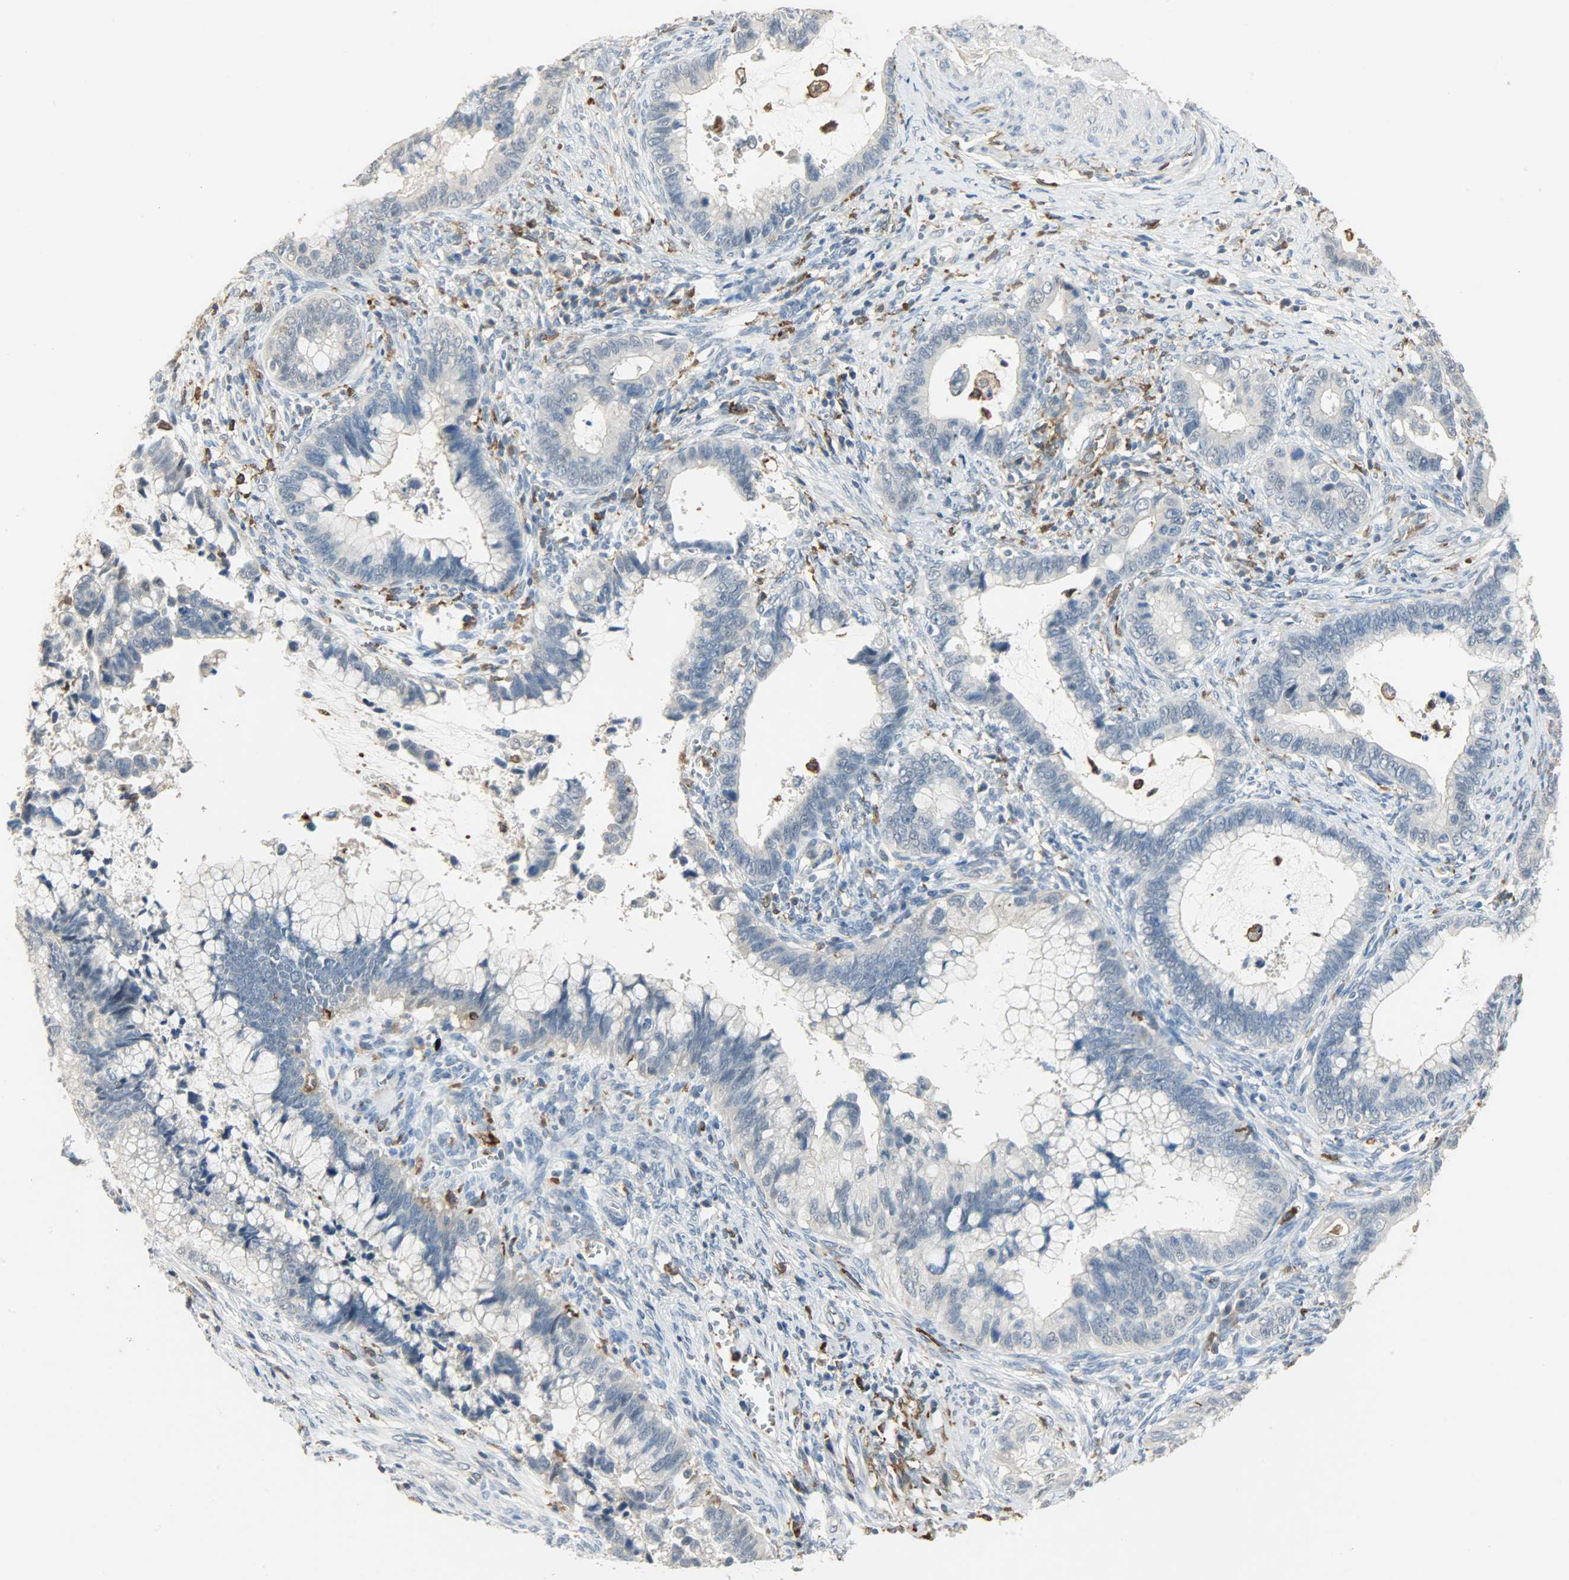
{"staining": {"intensity": "negative", "quantity": "none", "location": "none"}, "tissue": "cervical cancer", "cell_type": "Tumor cells", "image_type": "cancer", "snomed": [{"axis": "morphology", "description": "Adenocarcinoma, NOS"}, {"axis": "topography", "description": "Cervix"}], "caption": "A high-resolution photomicrograph shows immunohistochemistry staining of cervical cancer, which reveals no significant positivity in tumor cells.", "gene": "SKAP2", "patient": {"sex": "female", "age": 44}}